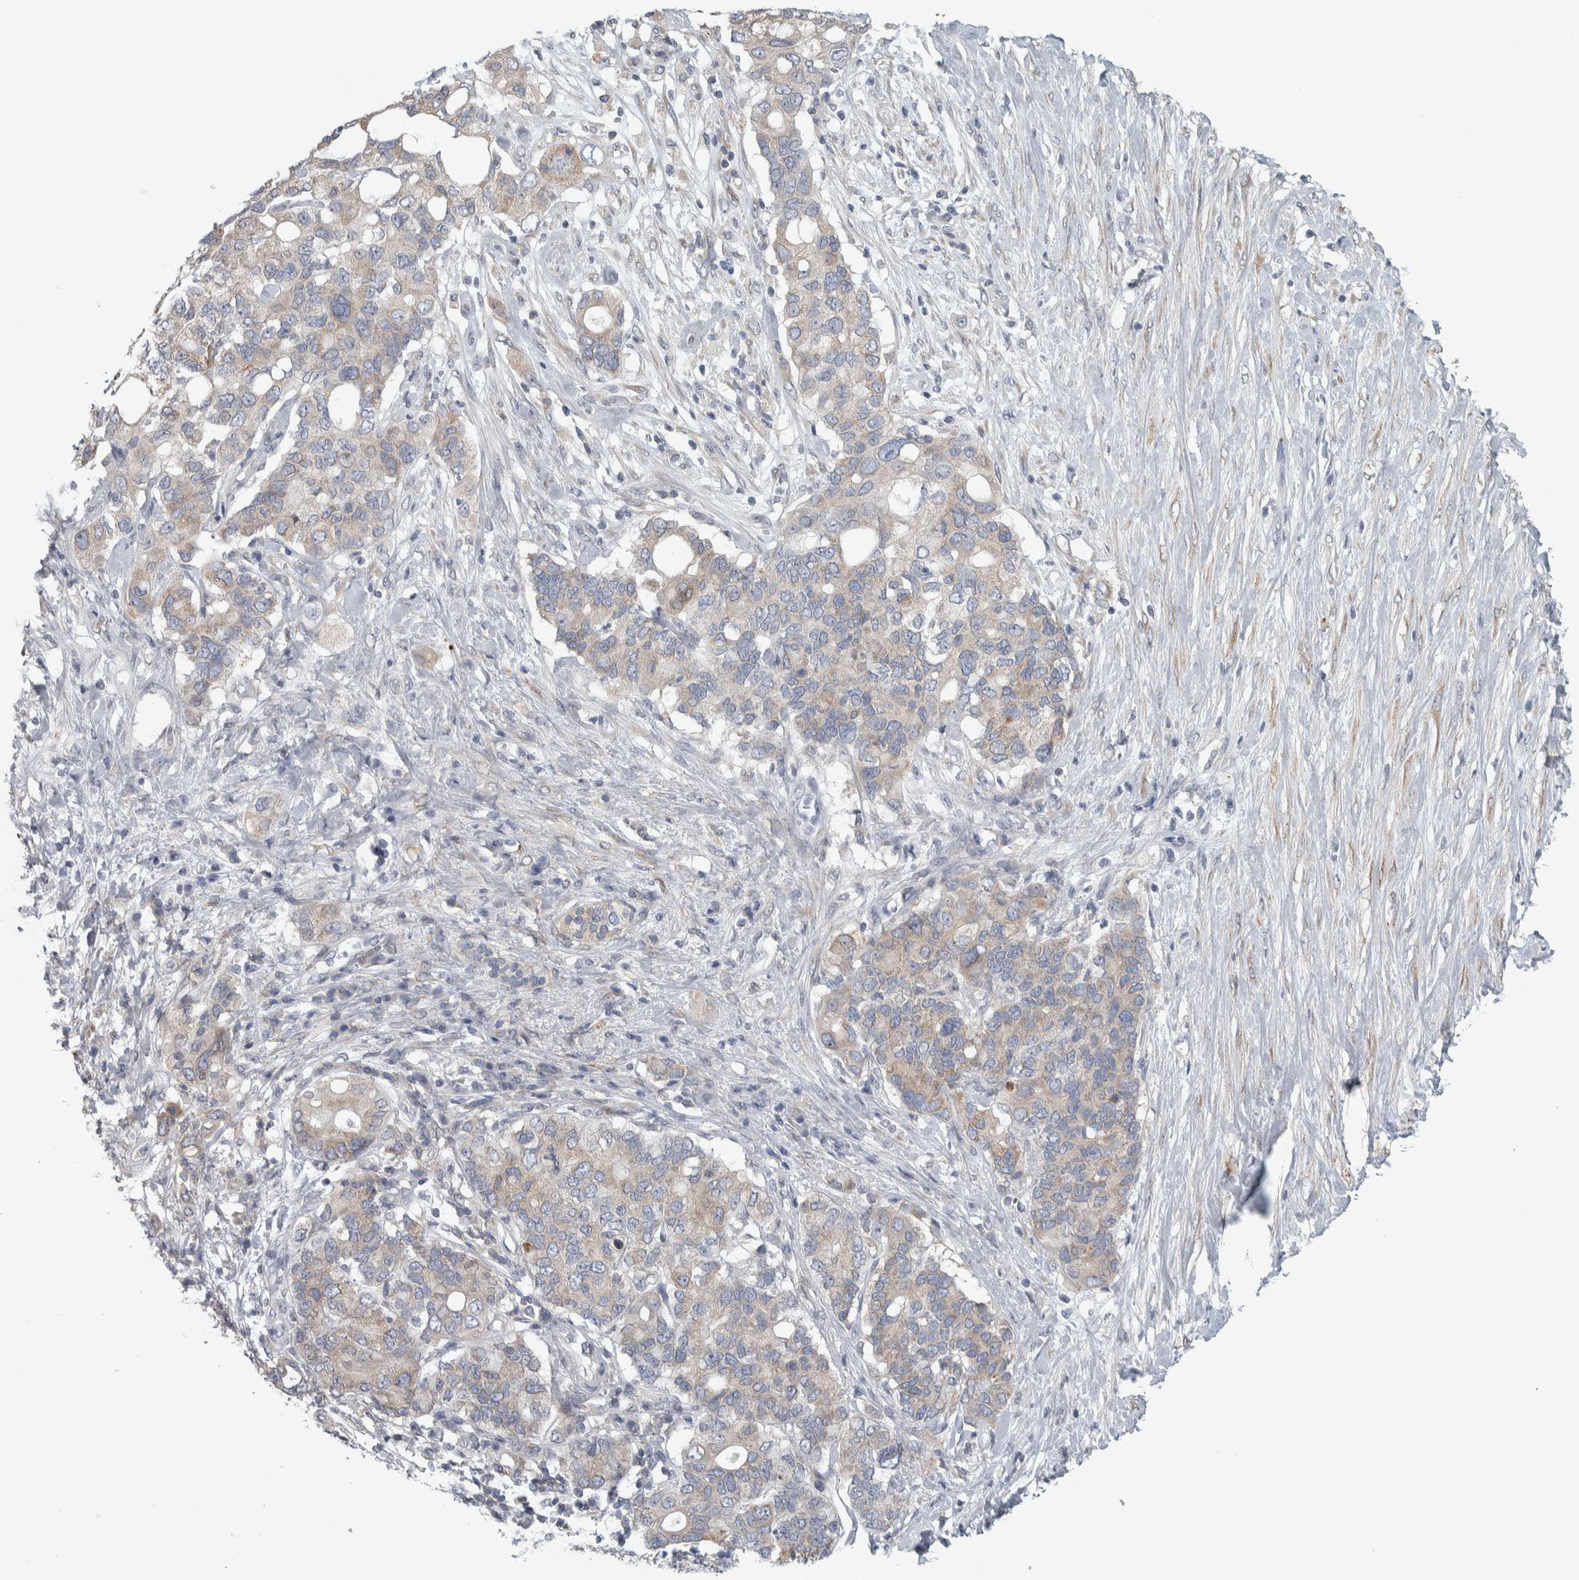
{"staining": {"intensity": "weak", "quantity": "25%-75%", "location": "cytoplasmic/membranous"}, "tissue": "pancreatic cancer", "cell_type": "Tumor cells", "image_type": "cancer", "snomed": [{"axis": "morphology", "description": "Adenocarcinoma, NOS"}, {"axis": "topography", "description": "Pancreas"}], "caption": "DAB immunohistochemical staining of human pancreatic adenocarcinoma shows weak cytoplasmic/membranous protein expression in approximately 25%-75% of tumor cells.", "gene": "SIGMAR1", "patient": {"sex": "female", "age": 56}}